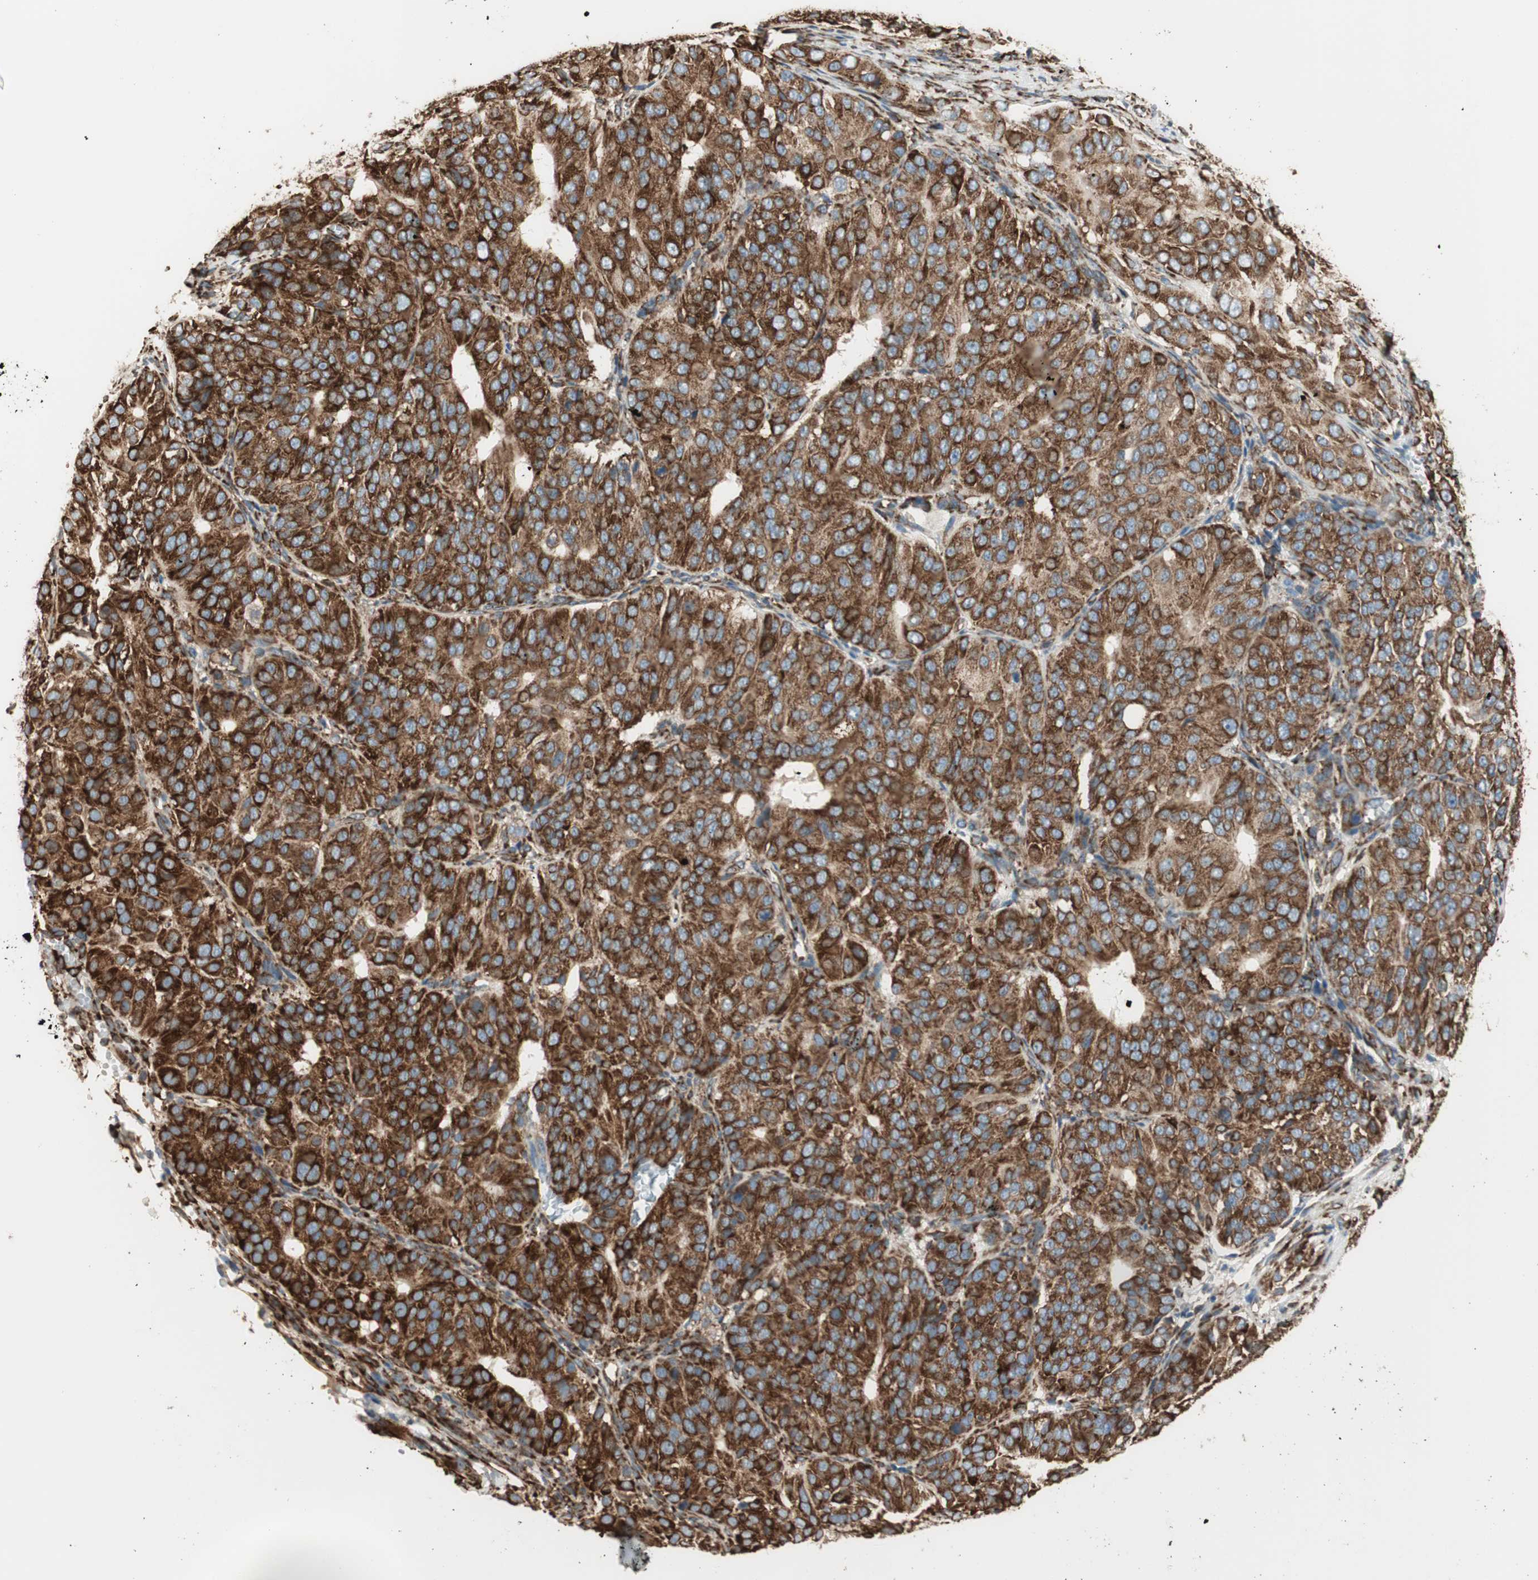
{"staining": {"intensity": "strong", "quantity": ">75%", "location": "cytoplasmic/membranous"}, "tissue": "ovarian cancer", "cell_type": "Tumor cells", "image_type": "cancer", "snomed": [{"axis": "morphology", "description": "Carcinoma, endometroid"}, {"axis": "topography", "description": "Ovary"}], "caption": "Immunohistochemistry of human endometroid carcinoma (ovarian) shows high levels of strong cytoplasmic/membranous expression in approximately >75% of tumor cells.", "gene": "RRBP1", "patient": {"sex": "female", "age": 51}}